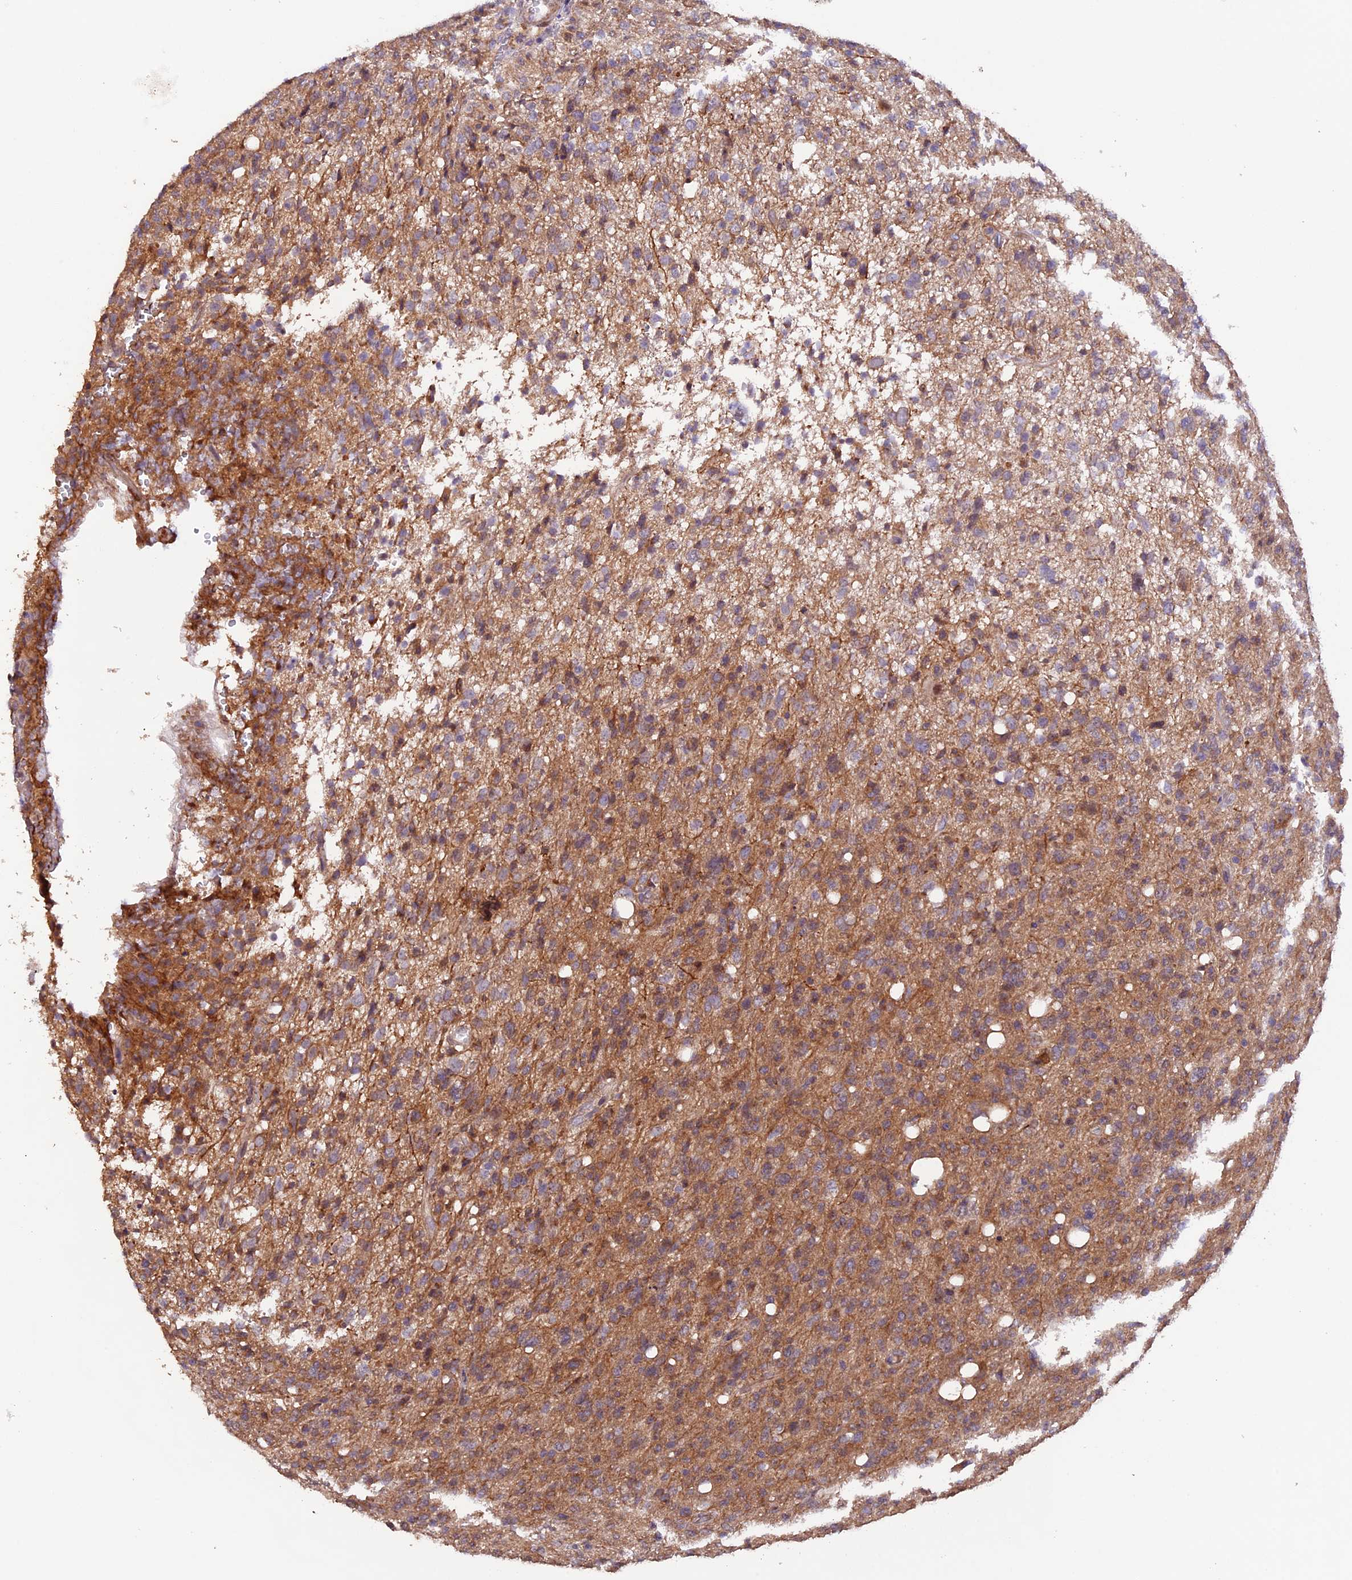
{"staining": {"intensity": "weak", "quantity": "<25%", "location": "cytoplasmic/membranous"}, "tissue": "glioma", "cell_type": "Tumor cells", "image_type": "cancer", "snomed": [{"axis": "morphology", "description": "Glioma, malignant, High grade"}, {"axis": "topography", "description": "Brain"}], "caption": "High magnification brightfield microscopy of high-grade glioma (malignant) stained with DAB (3,3'-diaminobenzidine) (brown) and counterstained with hematoxylin (blue): tumor cells show no significant positivity.", "gene": "GNB5", "patient": {"sex": "female", "age": 57}}